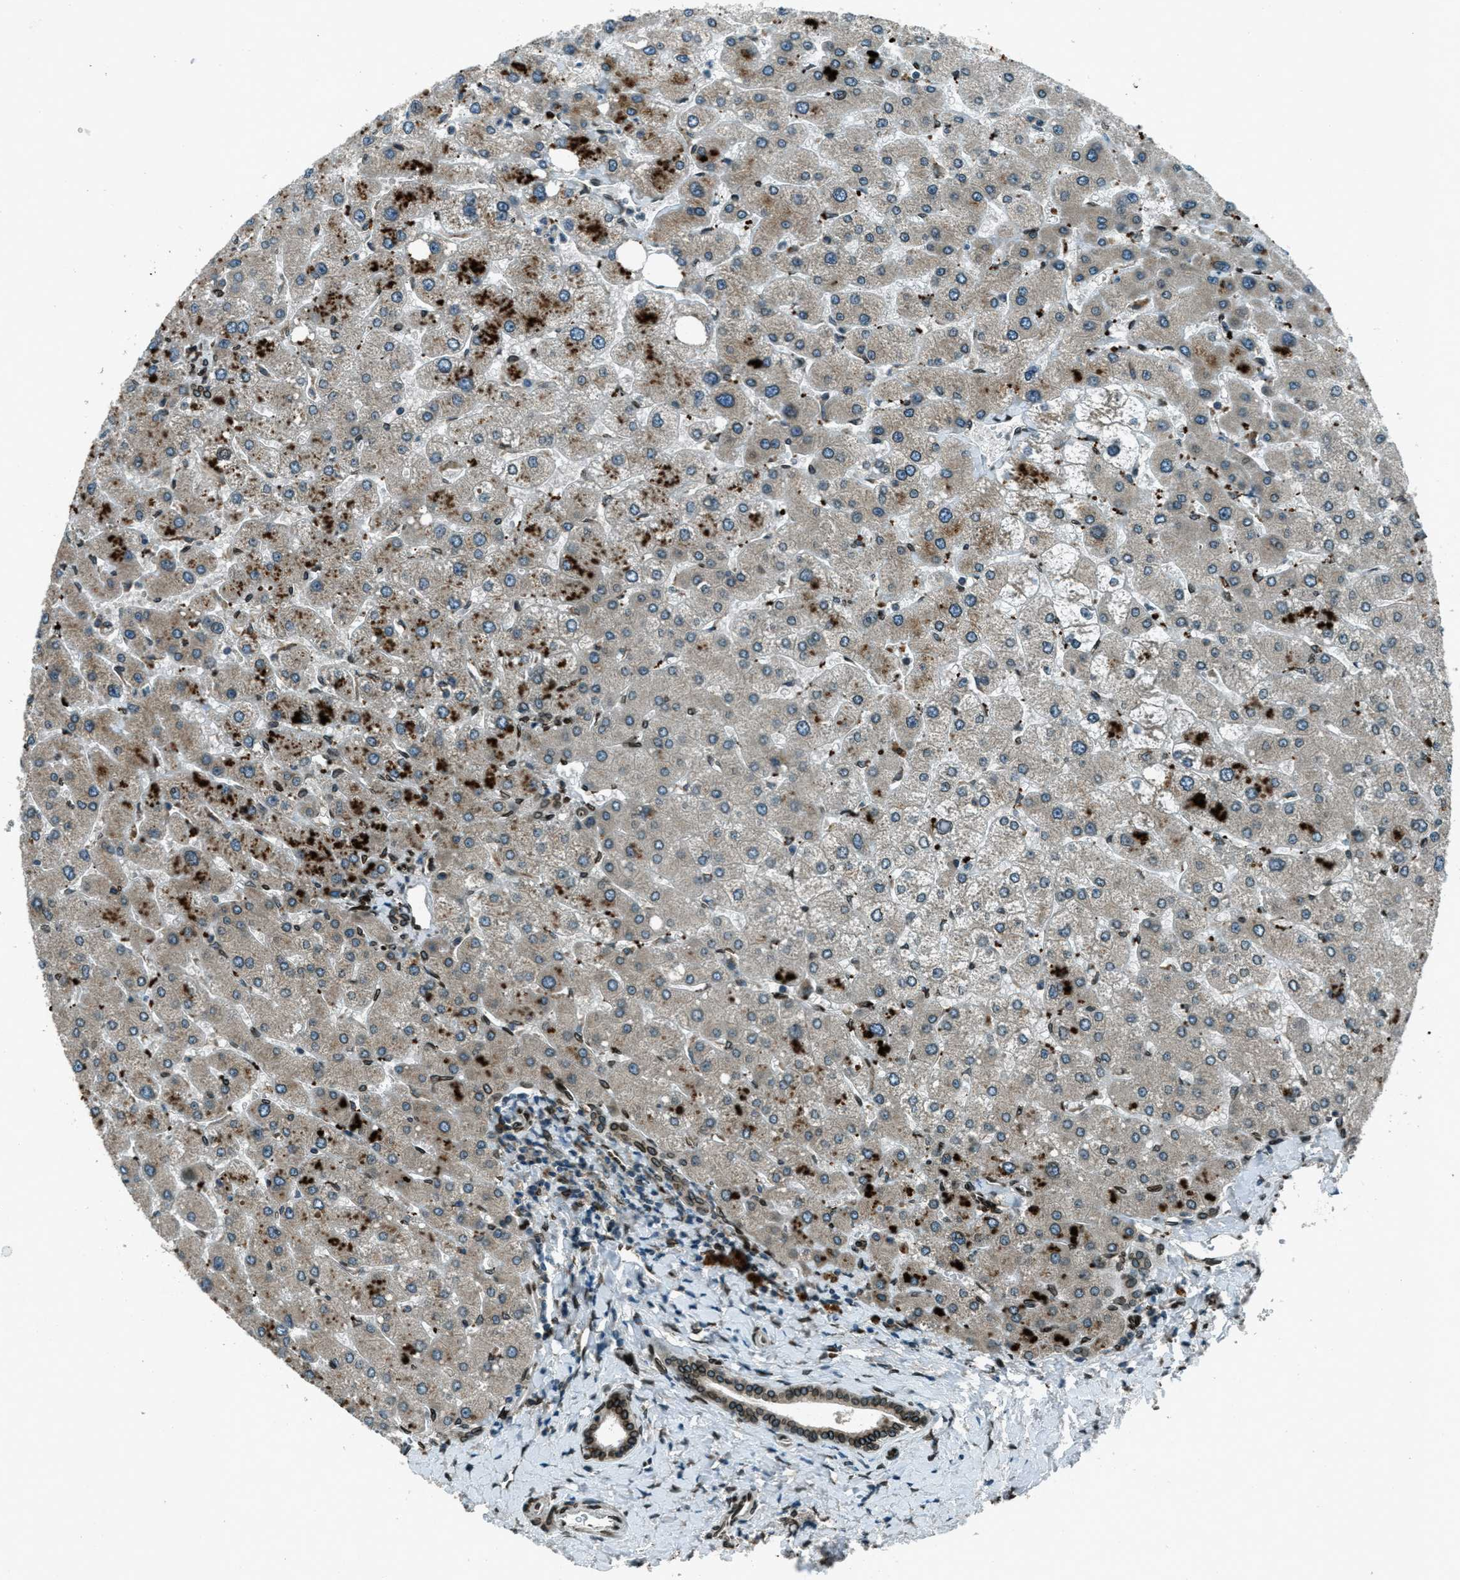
{"staining": {"intensity": "strong", "quantity": ">75%", "location": "cytoplasmic/membranous,nuclear"}, "tissue": "liver", "cell_type": "Cholangiocytes", "image_type": "normal", "snomed": [{"axis": "morphology", "description": "Normal tissue, NOS"}, {"axis": "topography", "description": "Liver"}], "caption": "This photomicrograph shows immunohistochemistry staining of unremarkable liver, with high strong cytoplasmic/membranous,nuclear expression in approximately >75% of cholangiocytes.", "gene": "LEMD2", "patient": {"sex": "male", "age": 55}}